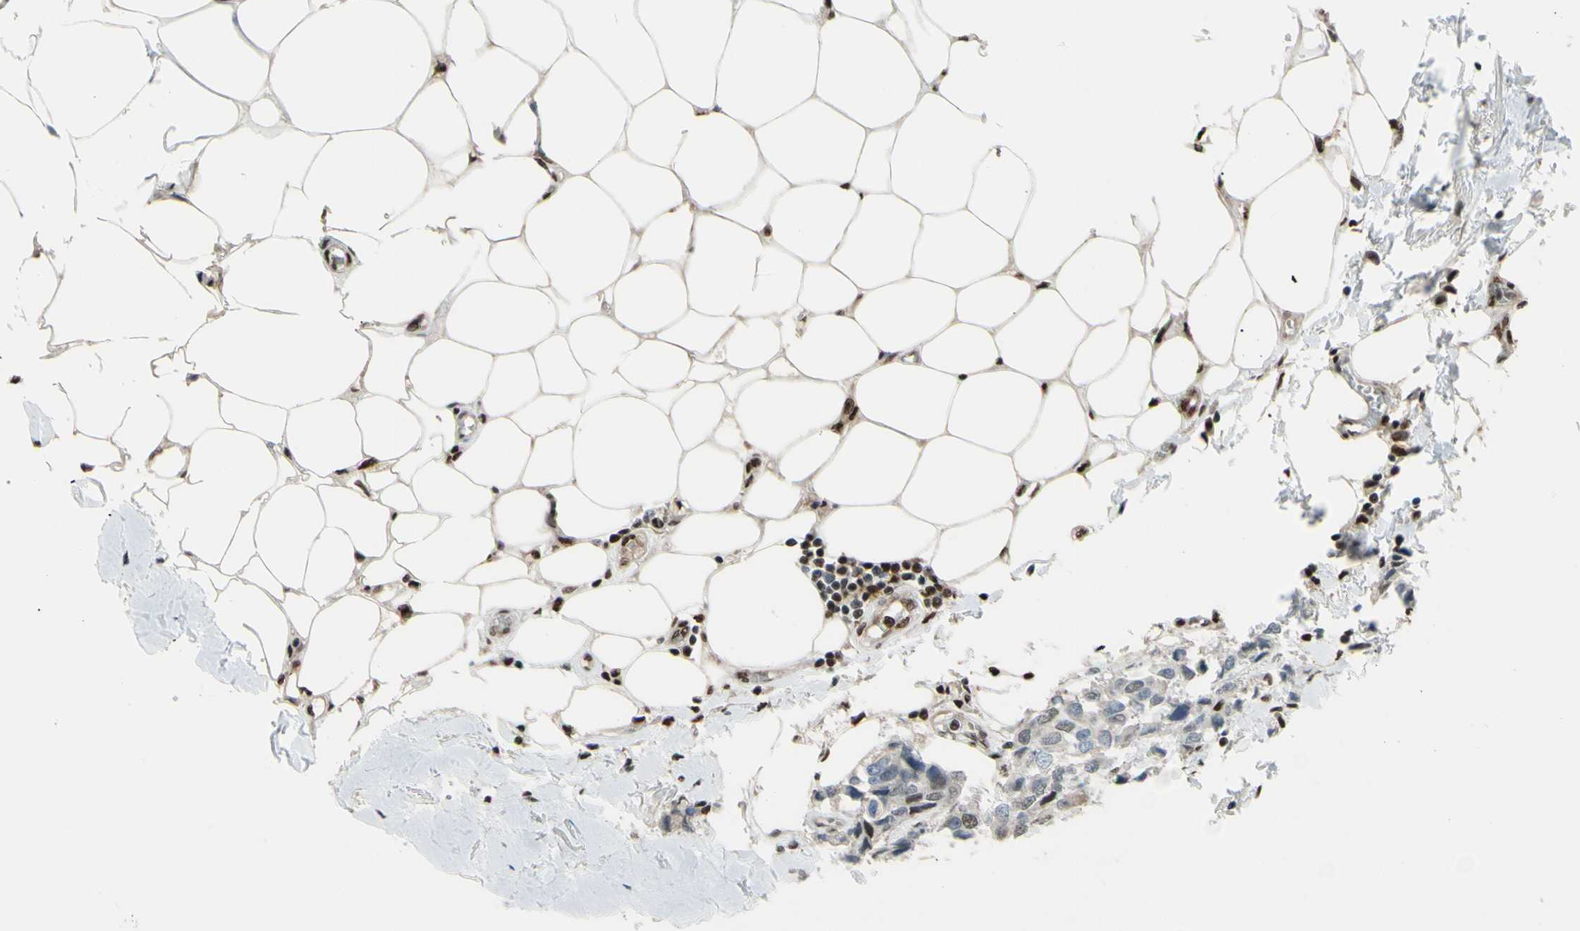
{"staining": {"intensity": "weak", "quantity": ">75%", "location": "cytoplasmic/membranous"}, "tissue": "breast cancer", "cell_type": "Tumor cells", "image_type": "cancer", "snomed": [{"axis": "morphology", "description": "Duct carcinoma"}, {"axis": "topography", "description": "Breast"}], "caption": "Approximately >75% of tumor cells in human breast cancer demonstrate weak cytoplasmic/membranous protein expression as visualized by brown immunohistochemical staining.", "gene": "FKBP5", "patient": {"sex": "female", "age": 80}}